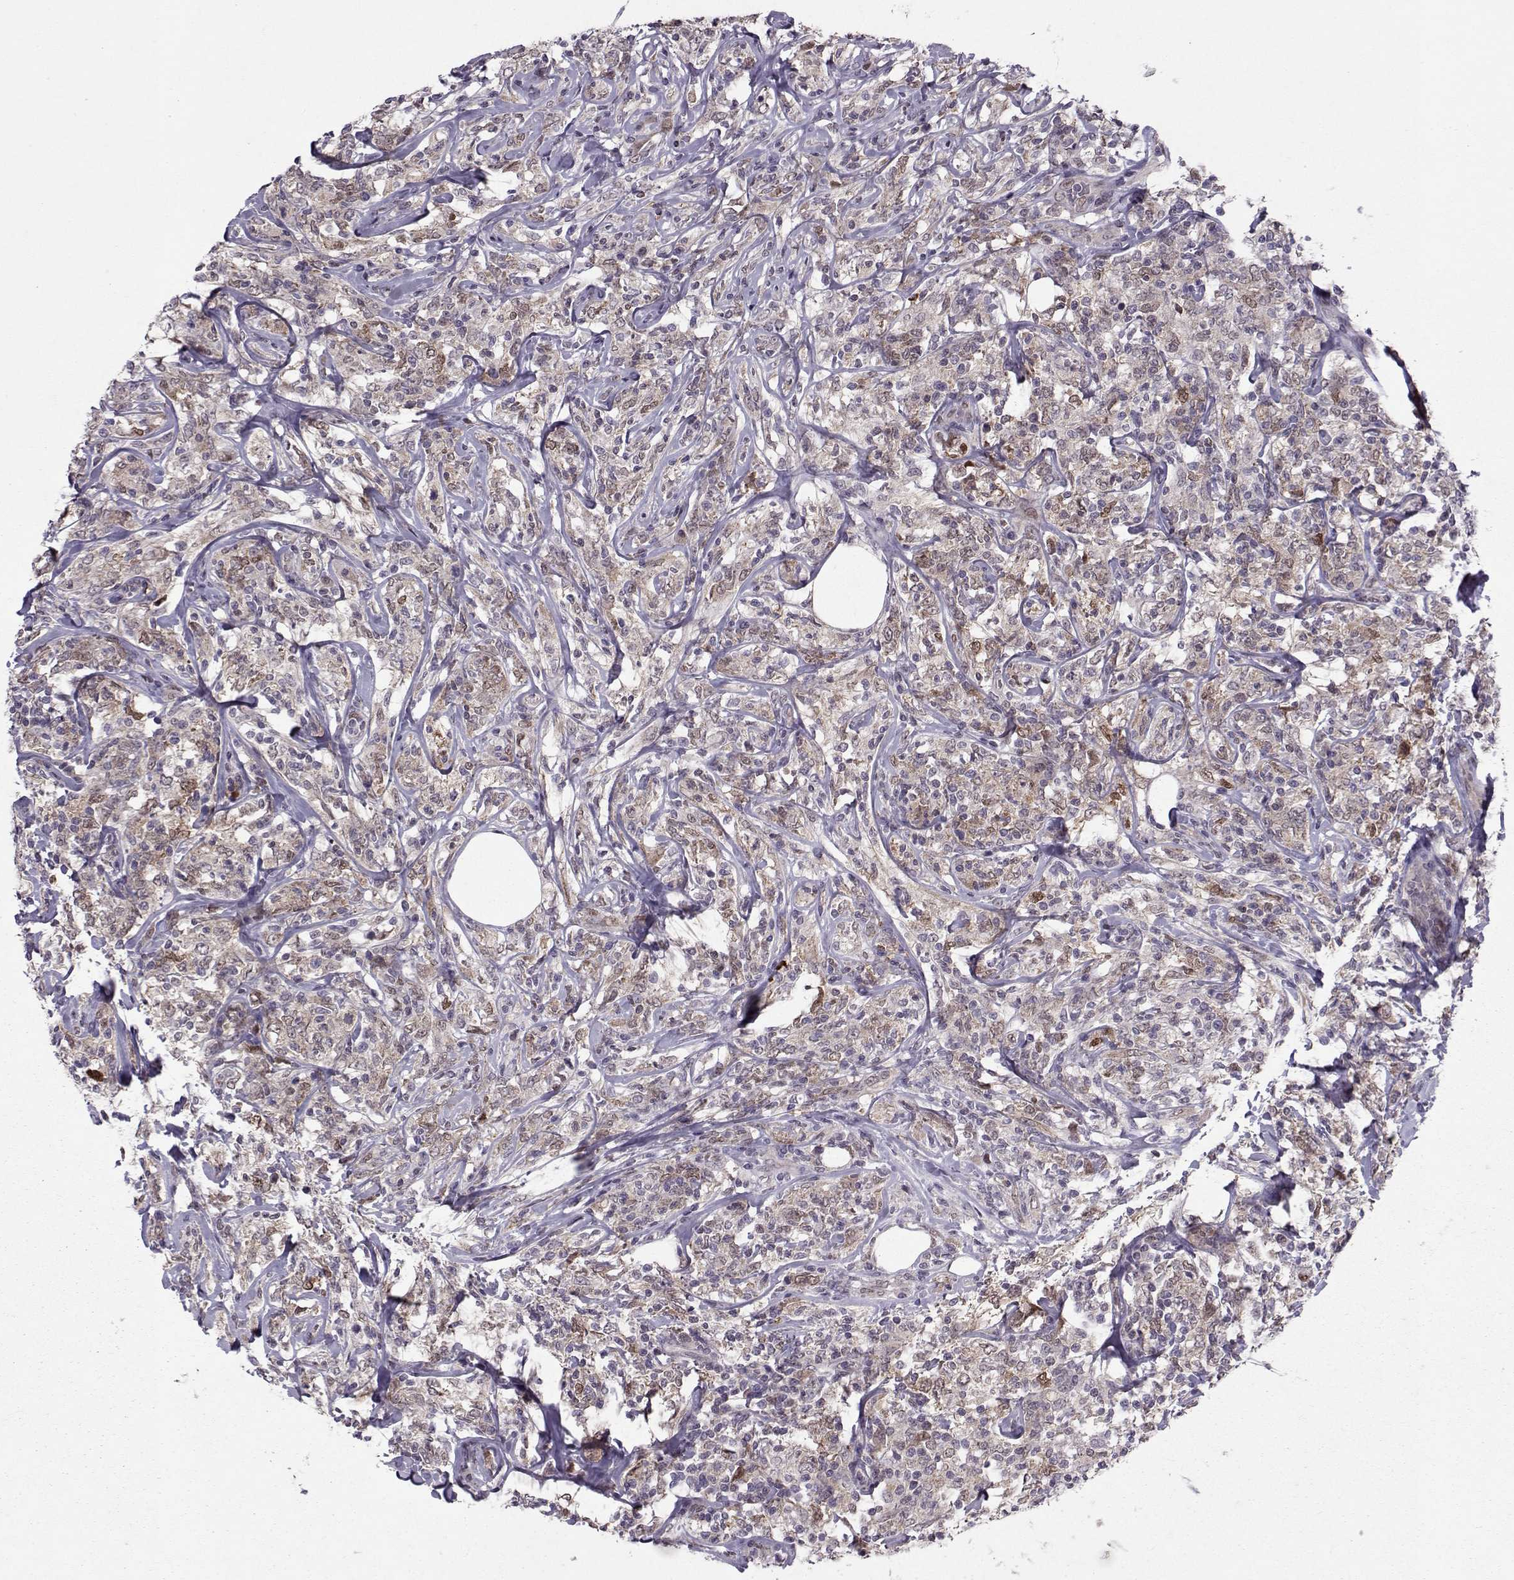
{"staining": {"intensity": "negative", "quantity": "none", "location": "none"}, "tissue": "lymphoma", "cell_type": "Tumor cells", "image_type": "cancer", "snomed": [{"axis": "morphology", "description": "Malignant lymphoma, non-Hodgkin's type, High grade"}, {"axis": "topography", "description": "Lymph node"}], "caption": "IHC photomicrograph of neoplastic tissue: human high-grade malignant lymphoma, non-Hodgkin's type stained with DAB displays no significant protein staining in tumor cells.", "gene": "CDK4", "patient": {"sex": "female", "age": 84}}